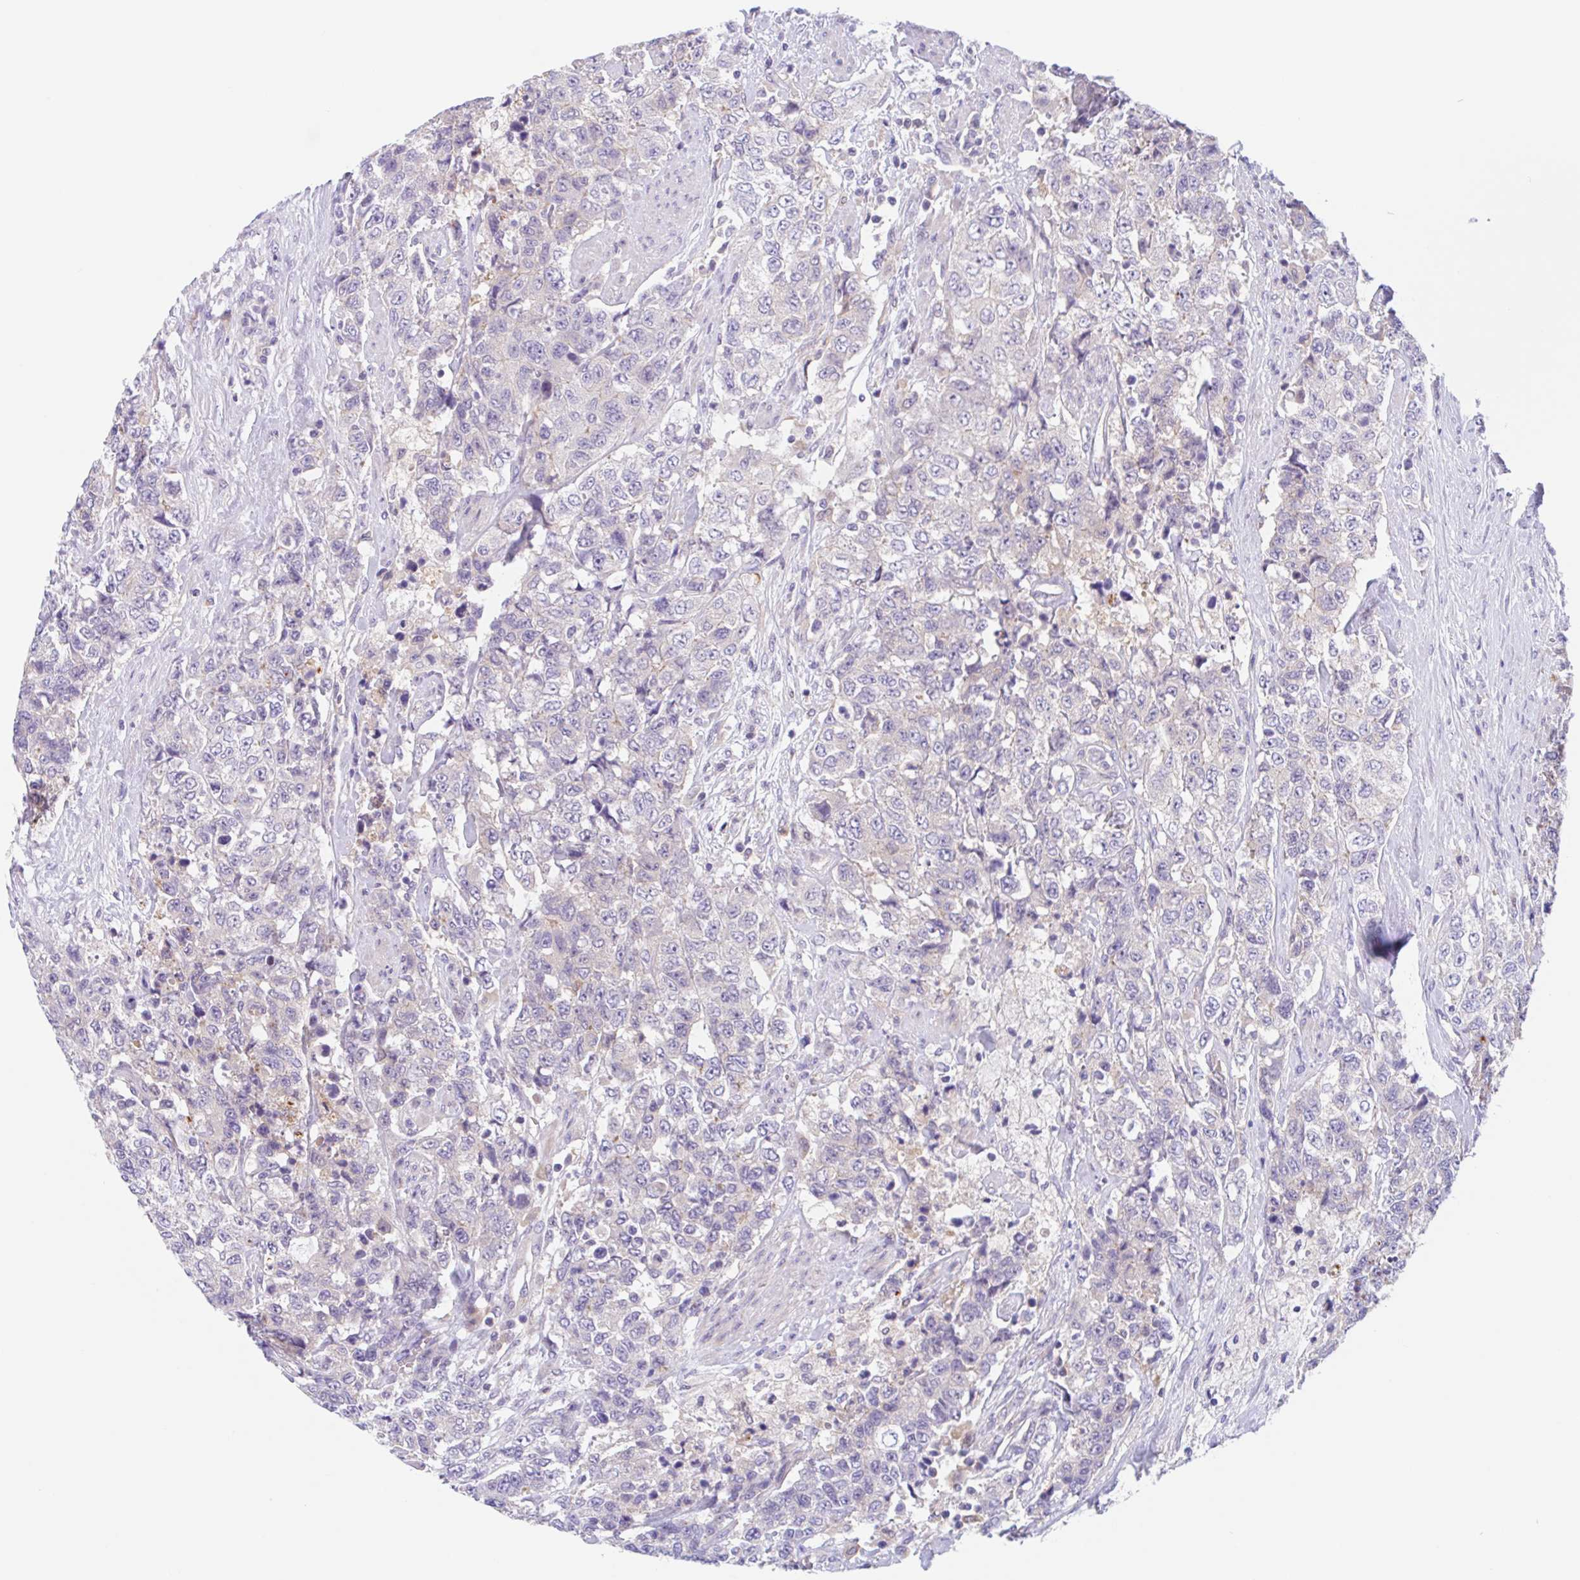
{"staining": {"intensity": "negative", "quantity": "none", "location": "none"}, "tissue": "urothelial cancer", "cell_type": "Tumor cells", "image_type": "cancer", "snomed": [{"axis": "morphology", "description": "Urothelial carcinoma, High grade"}, {"axis": "topography", "description": "Urinary bladder"}], "caption": "Urothelial carcinoma (high-grade) was stained to show a protein in brown. There is no significant staining in tumor cells.", "gene": "TMEM86A", "patient": {"sex": "female", "age": 78}}